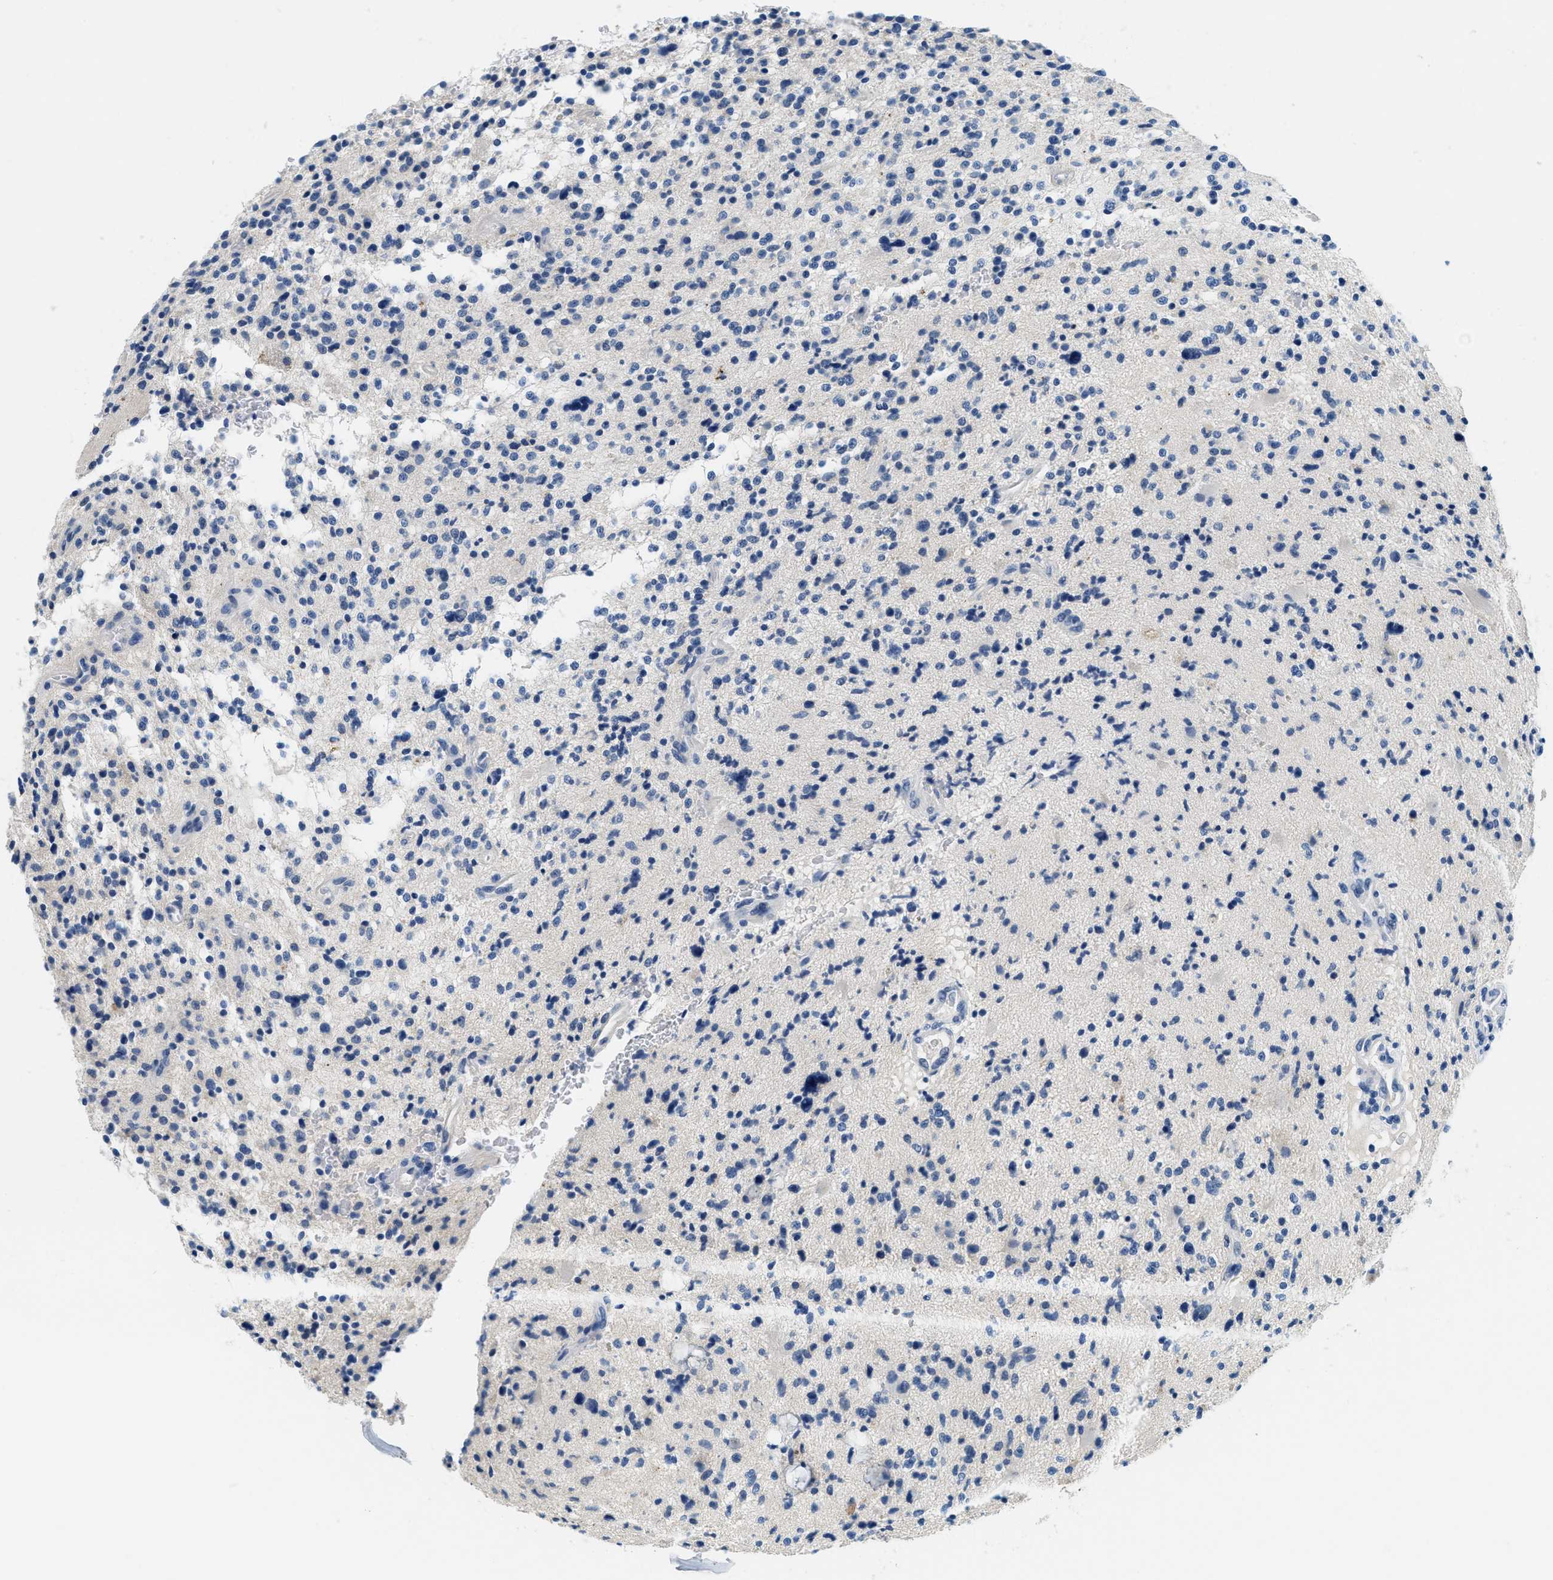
{"staining": {"intensity": "negative", "quantity": "none", "location": "none"}, "tissue": "glioma", "cell_type": "Tumor cells", "image_type": "cancer", "snomed": [{"axis": "morphology", "description": "Glioma, malignant, High grade"}, {"axis": "topography", "description": "Brain"}], "caption": "There is no significant expression in tumor cells of malignant high-grade glioma.", "gene": "GSTM3", "patient": {"sex": "male", "age": 48}}